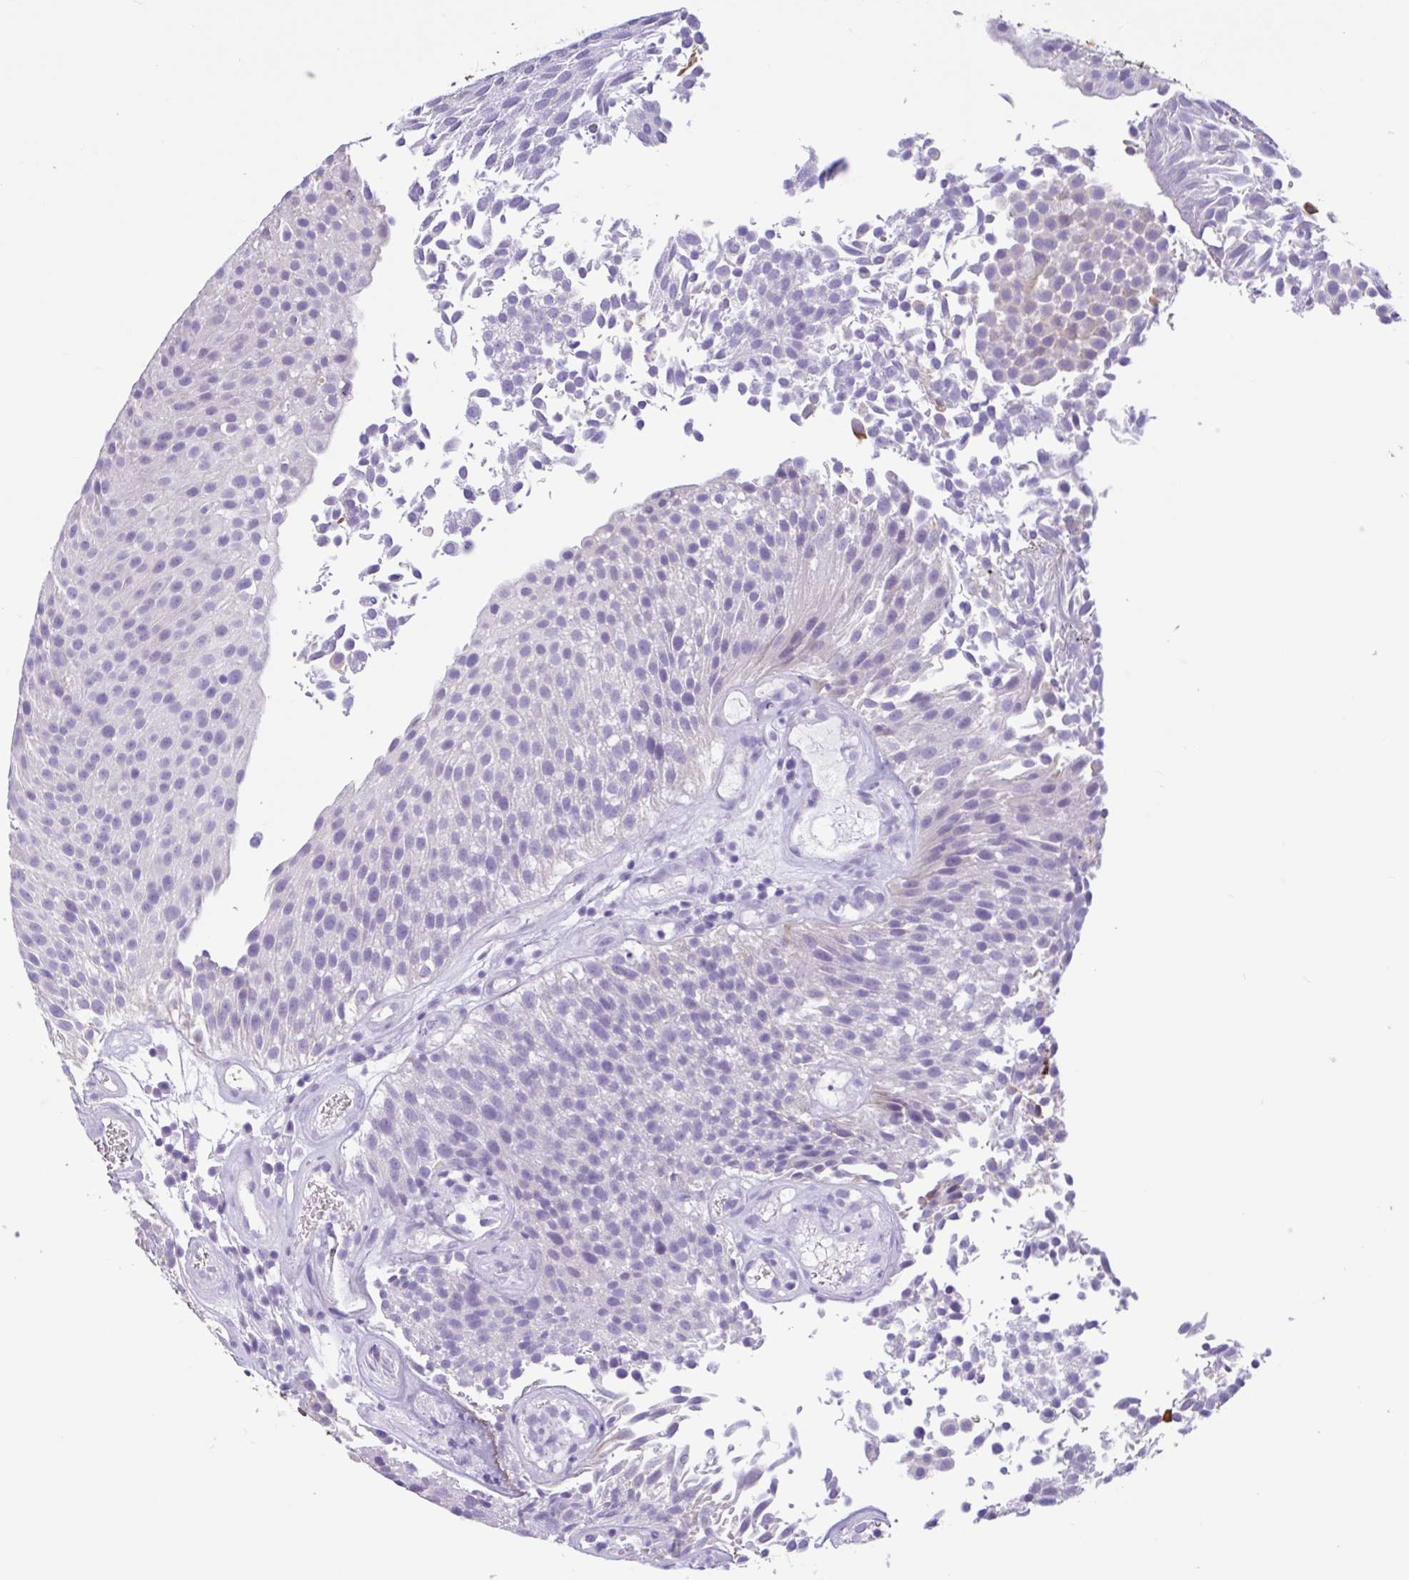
{"staining": {"intensity": "negative", "quantity": "none", "location": "none"}, "tissue": "urothelial cancer", "cell_type": "Tumor cells", "image_type": "cancer", "snomed": [{"axis": "morphology", "description": "Urothelial carcinoma, Low grade"}, {"axis": "topography", "description": "Urinary bladder"}], "caption": "High power microscopy micrograph of an IHC micrograph of urothelial cancer, revealing no significant staining in tumor cells. Nuclei are stained in blue.", "gene": "CTSE", "patient": {"sex": "female", "age": 79}}